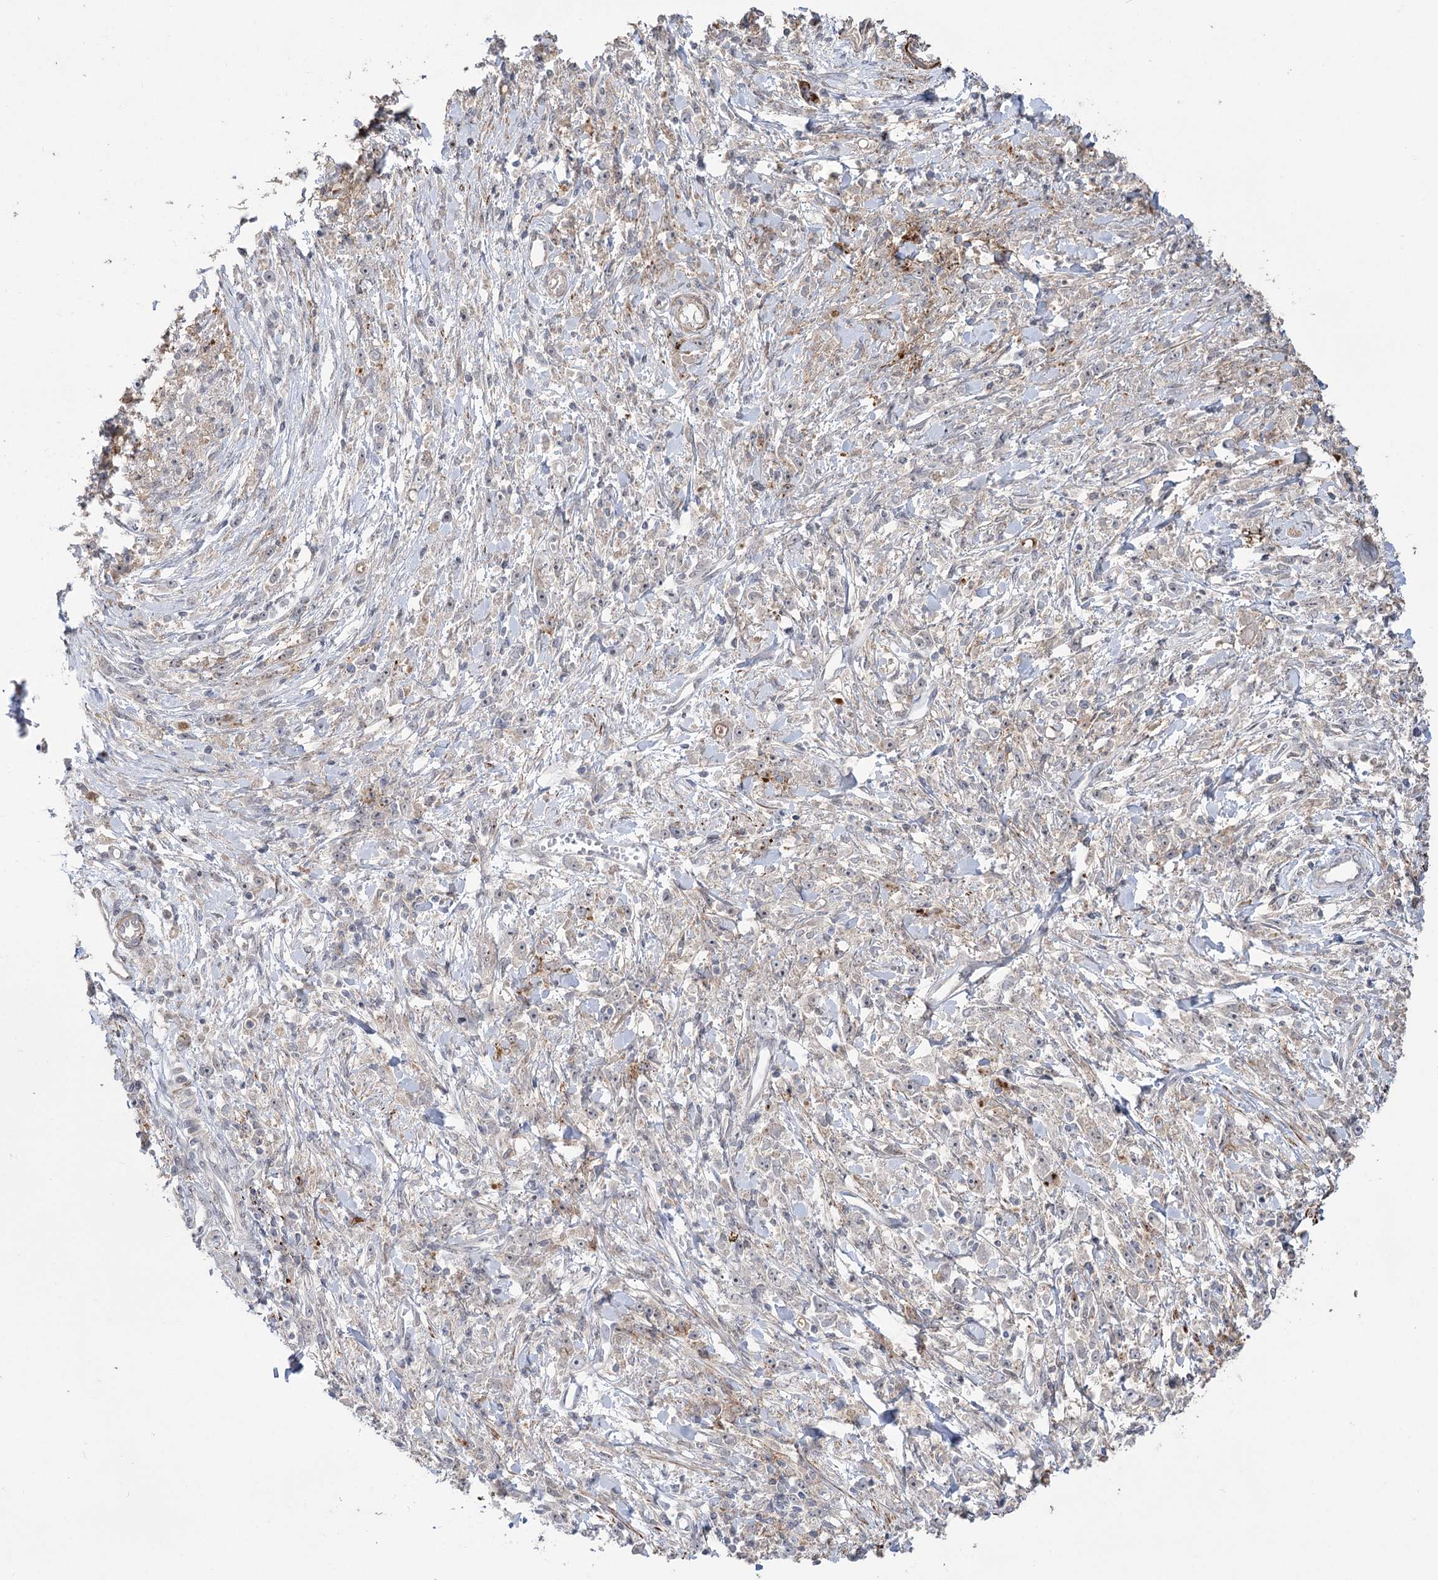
{"staining": {"intensity": "negative", "quantity": "none", "location": "none"}, "tissue": "stomach cancer", "cell_type": "Tumor cells", "image_type": "cancer", "snomed": [{"axis": "morphology", "description": "Adenocarcinoma, NOS"}, {"axis": "topography", "description": "Stomach"}], "caption": "Immunohistochemistry of human adenocarcinoma (stomach) reveals no expression in tumor cells.", "gene": "ZSCAN23", "patient": {"sex": "female", "age": 59}}